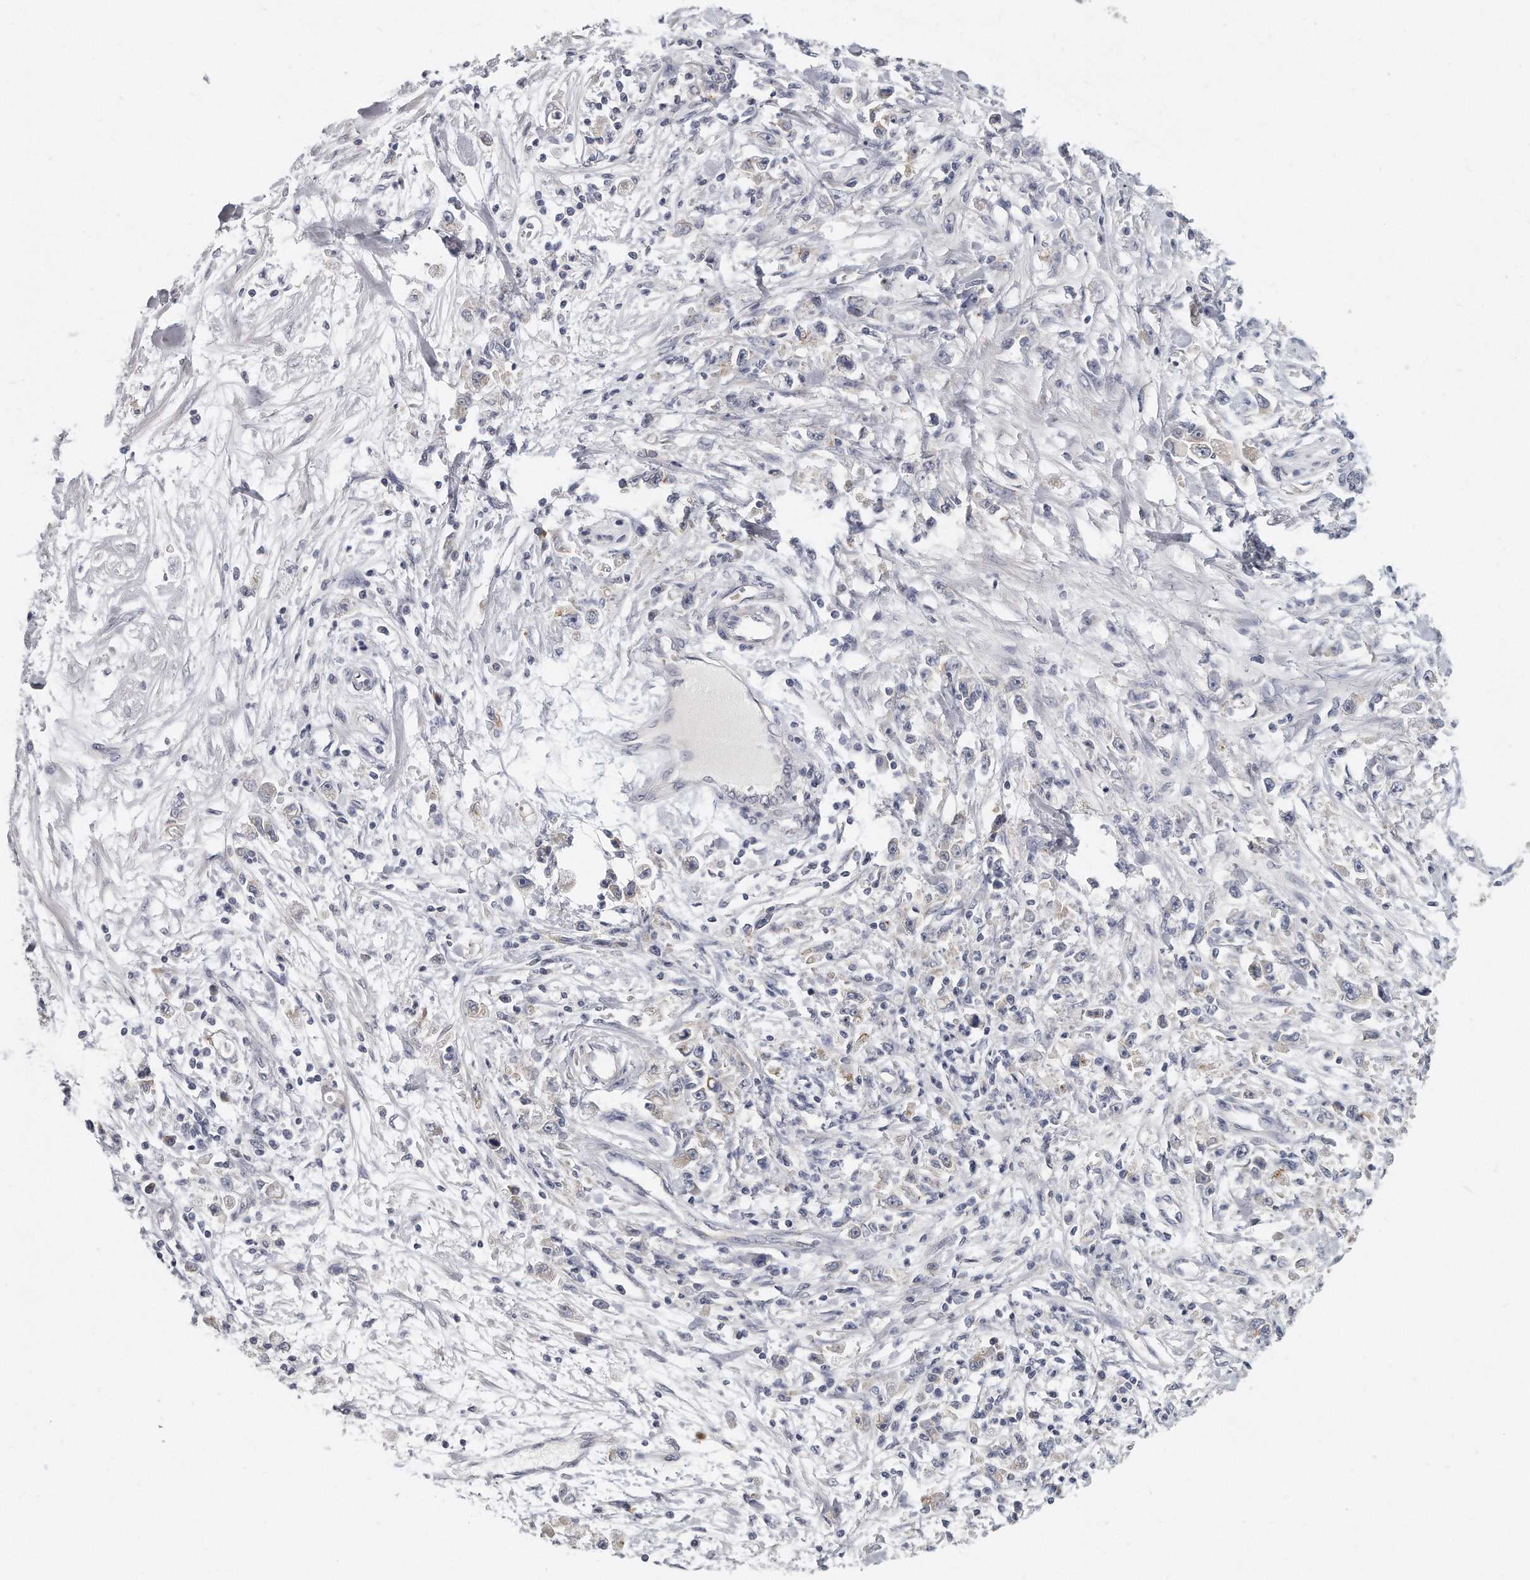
{"staining": {"intensity": "negative", "quantity": "none", "location": "none"}, "tissue": "stomach cancer", "cell_type": "Tumor cells", "image_type": "cancer", "snomed": [{"axis": "morphology", "description": "Adenocarcinoma, NOS"}, {"axis": "topography", "description": "Stomach"}], "caption": "A micrograph of stomach cancer stained for a protein demonstrates no brown staining in tumor cells.", "gene": "PLEKHA6", "patient": {"sex": "female", "age": 59}}